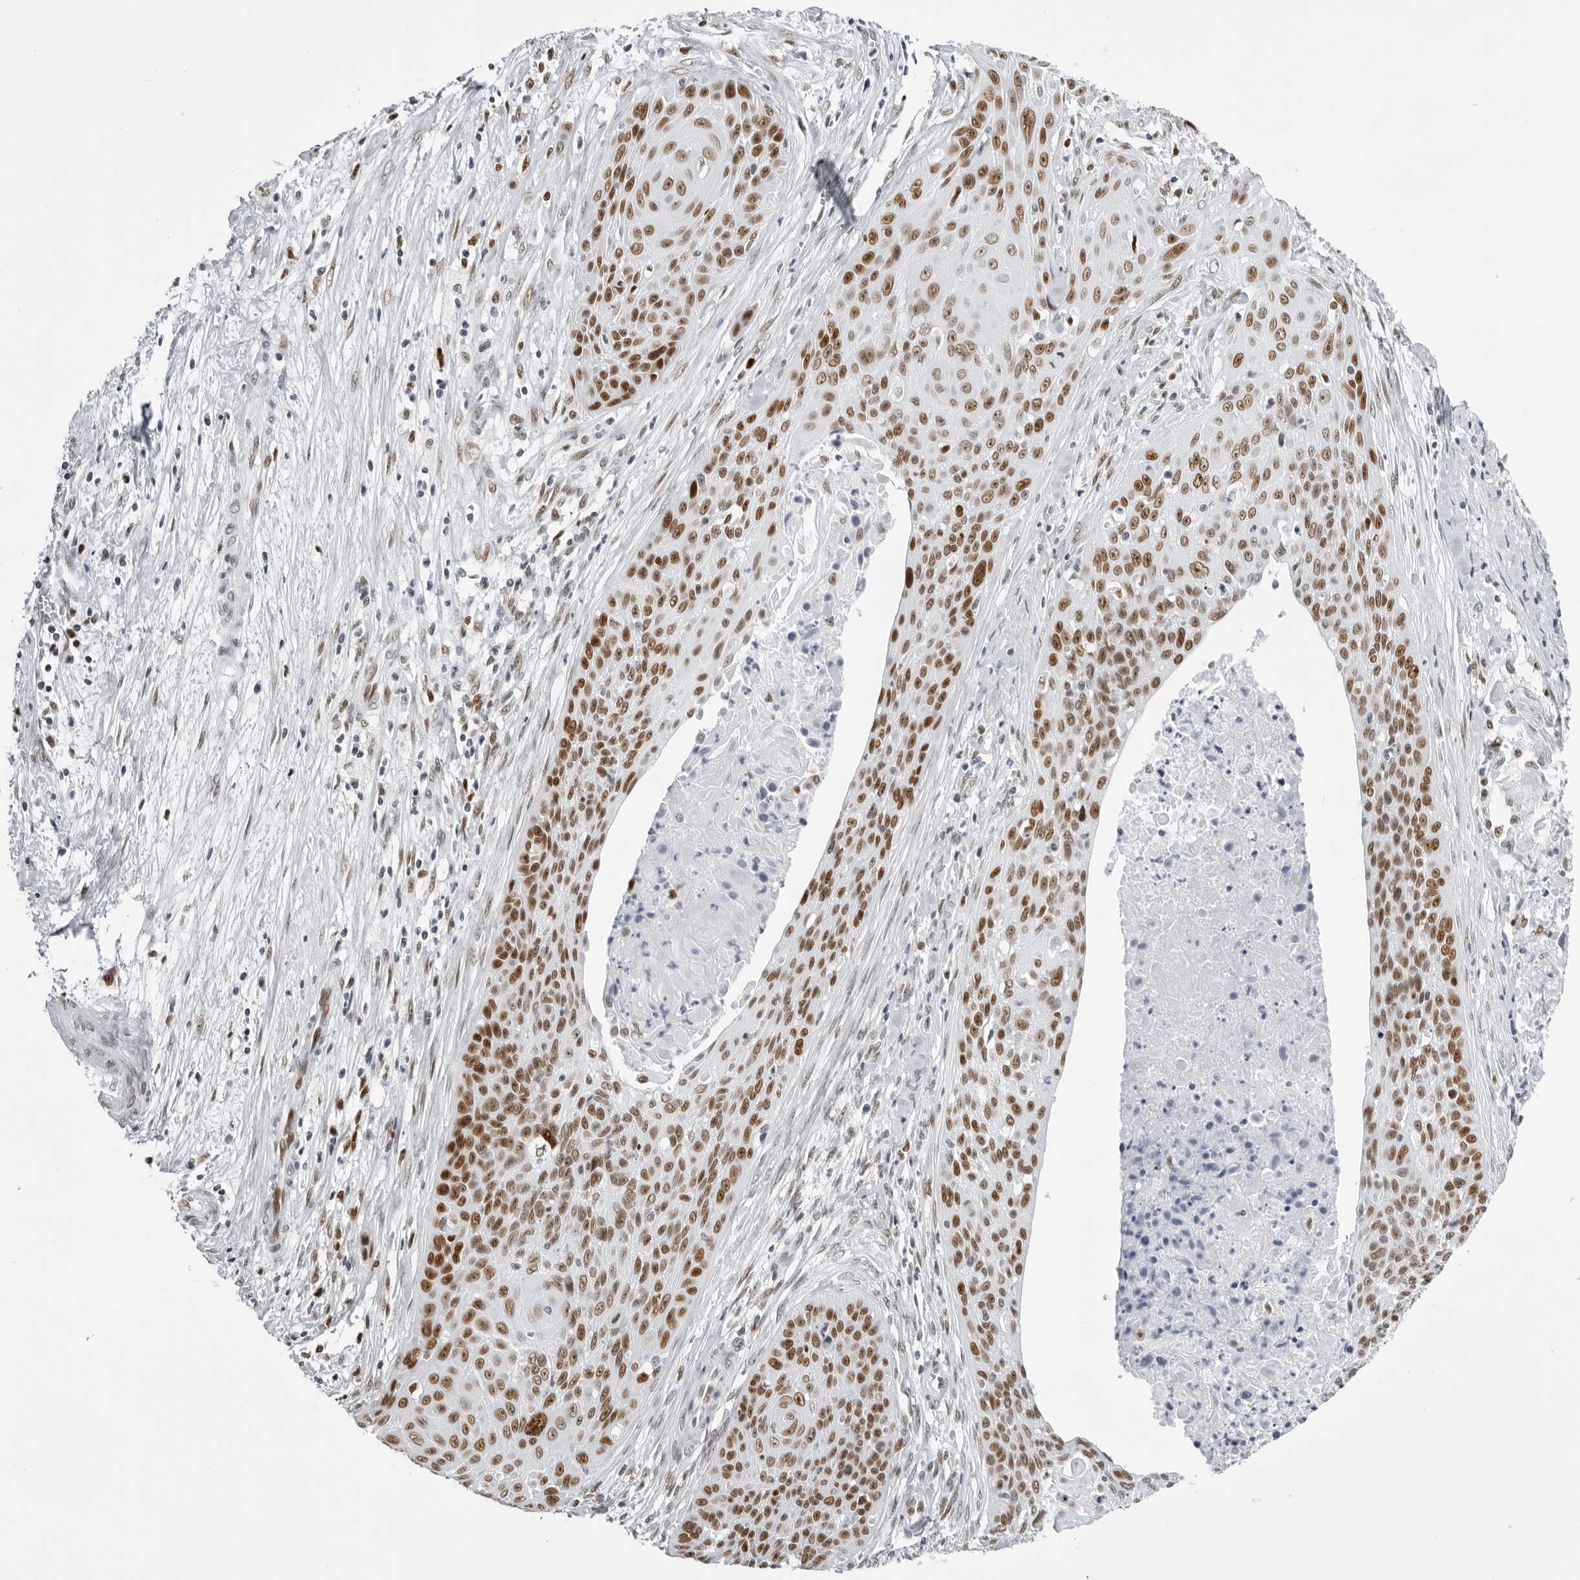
{"staining": {"intensity": "moderate", "quantity": ">75%", "location": "nuclear"}, "tissue": "cervical cancer", "cell_type": "Tumor cells", "image_type": "cancer", "snomed": [{"axis": "morphology", "description": "Squamous cell carcinoma, NOS"}, {"axis": "topography", "description": "Cervix"}], "caption": "IHC histopathology image of human cervical squamous cell carcinoma stained for a protein (brown), which demonstrates medium levels of moderate nuclear staining in about >75% of tumor cells.", "gene": "IRF2BP2", "patient": {"sex": "female", "age": 55}}